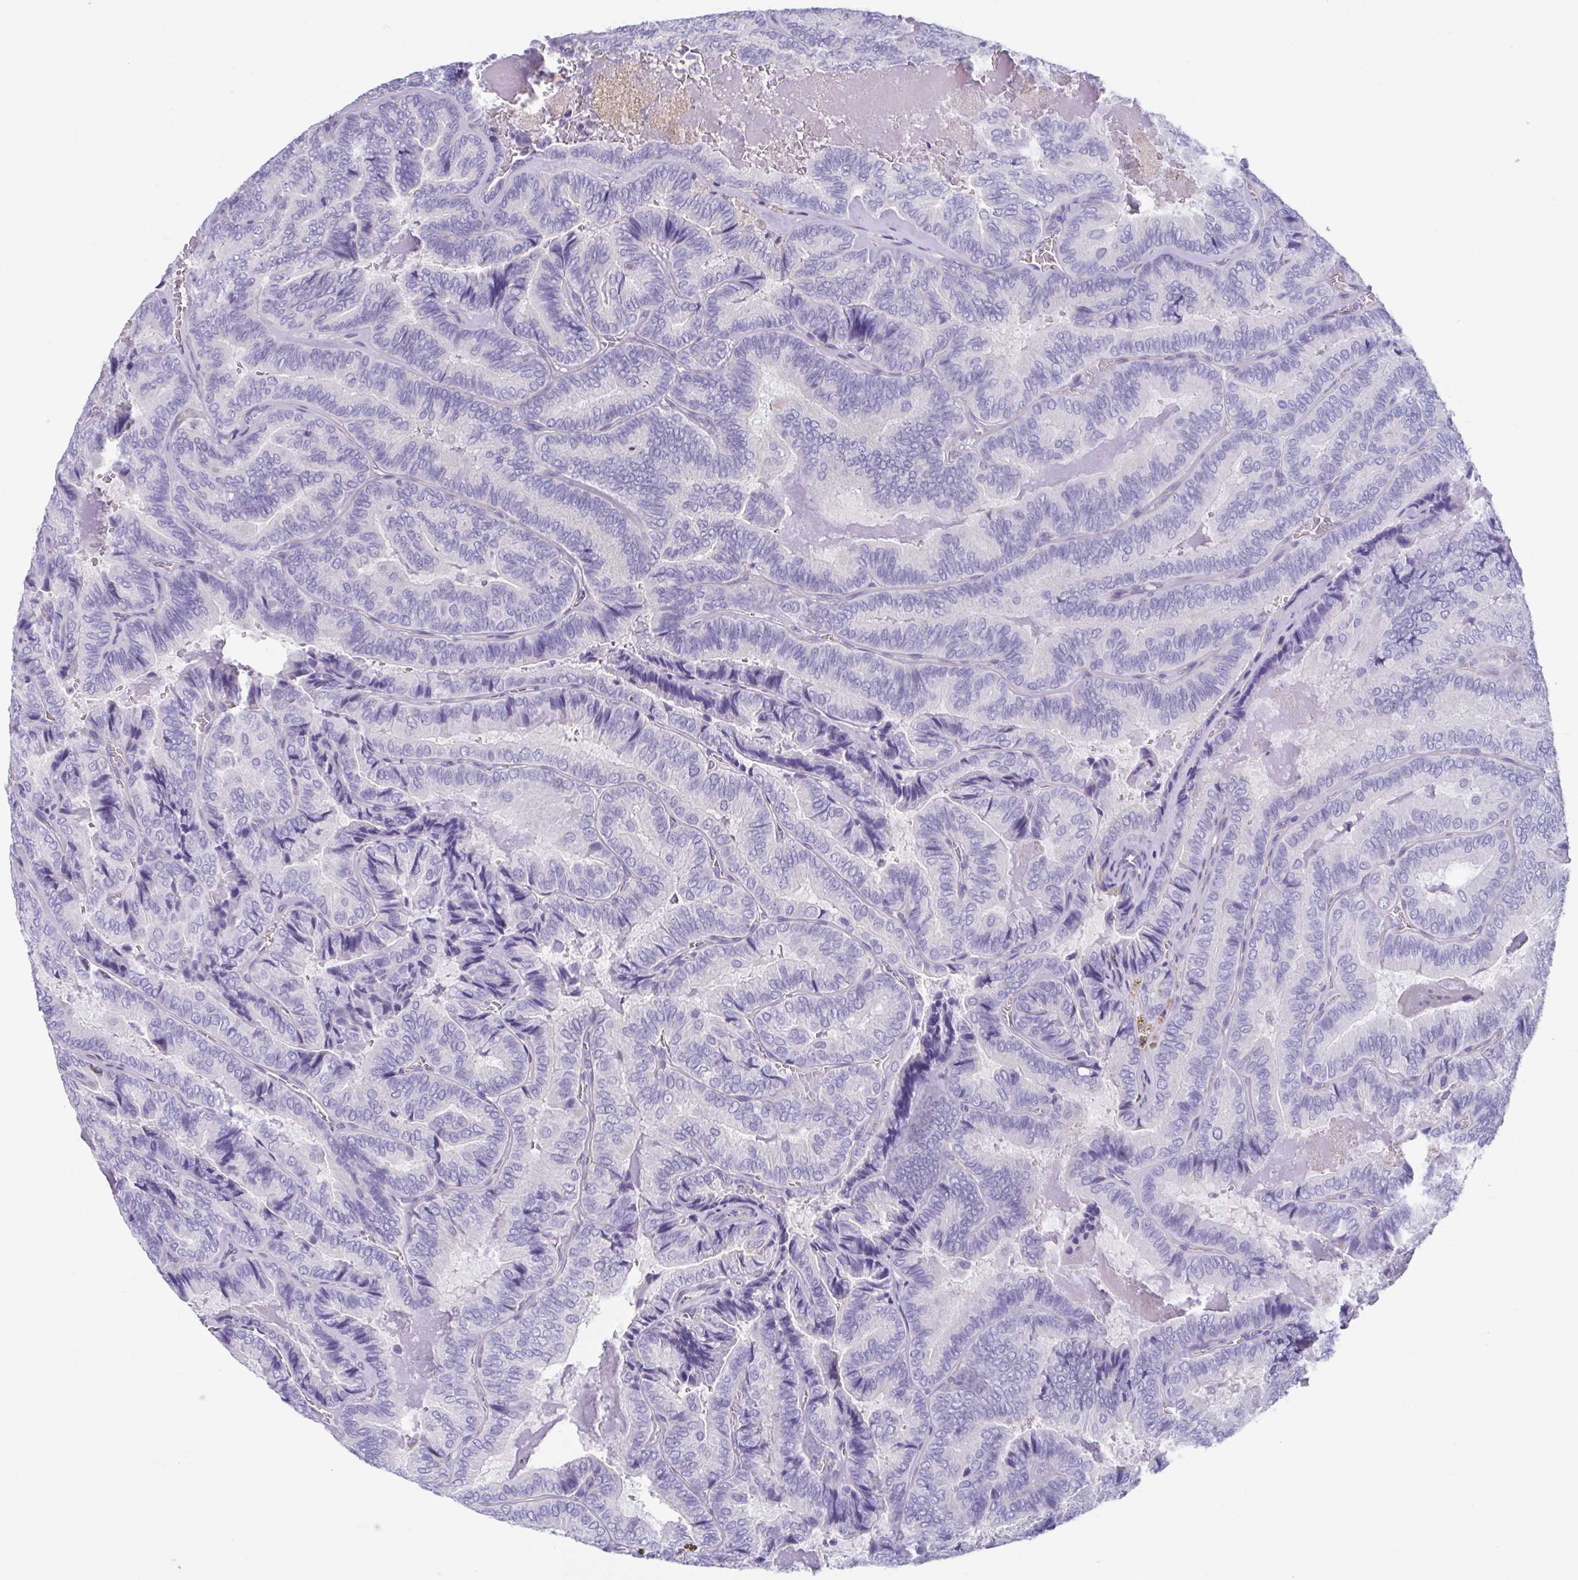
{"staining": {"intensity": "negative", "quantity": "none", "location": "none"}, "tissue": "thyroid cancer", "cell_type": "Tumor cells", "image_type": "cancer", "snomed": [{"axis": "morphology", "description": "Papillary adenocarcinoma, NOS"}, {"axis": "topography", "description": "Thyroid gland"}], "caption": "DAB immunohistochemical staining of thyroid papillary adenocarcinoma reveals no significant expression in tumor cells.", "gene": "MORC4", "patient": {"sex": "female", "age": 75}}